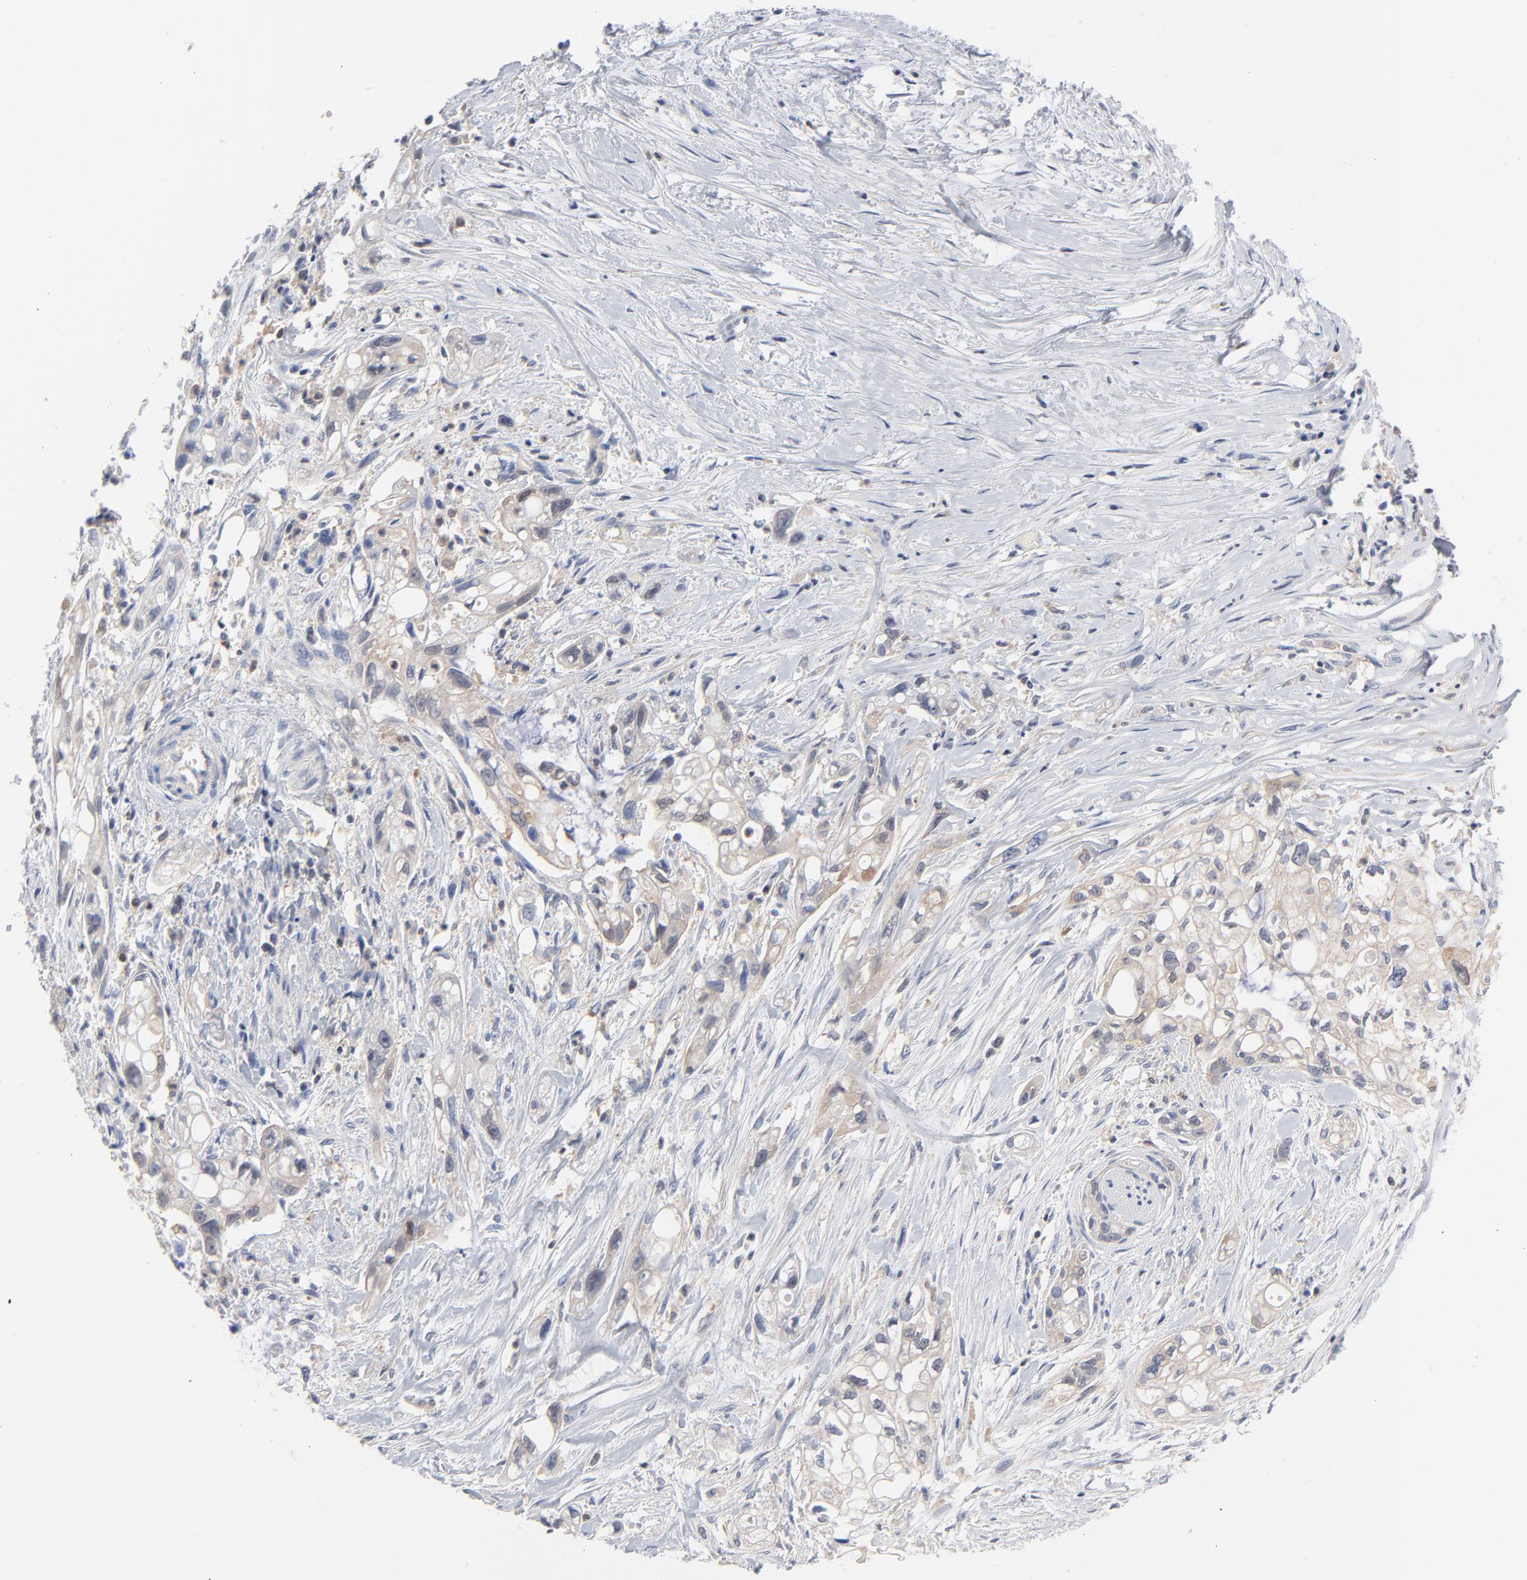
{"staining": {"intensity": "weak", "quantity": "<25%", "location": "cytoplasmic/membranous"}, "tissue": "pancreatic cancer", "cell_type": "Tumor cells", "image_type": "cancer", "snomed": [{"axis": "morphology", "description": "Normal tissue, NOS"}, {"axis": "topography", "description": "Pancreas"}], "caption": "Tumor cells are negative for protein expression in human pancreatic cancer.", "gene": "CAB39L", "patient": {"sex": "male", "age": 42}}